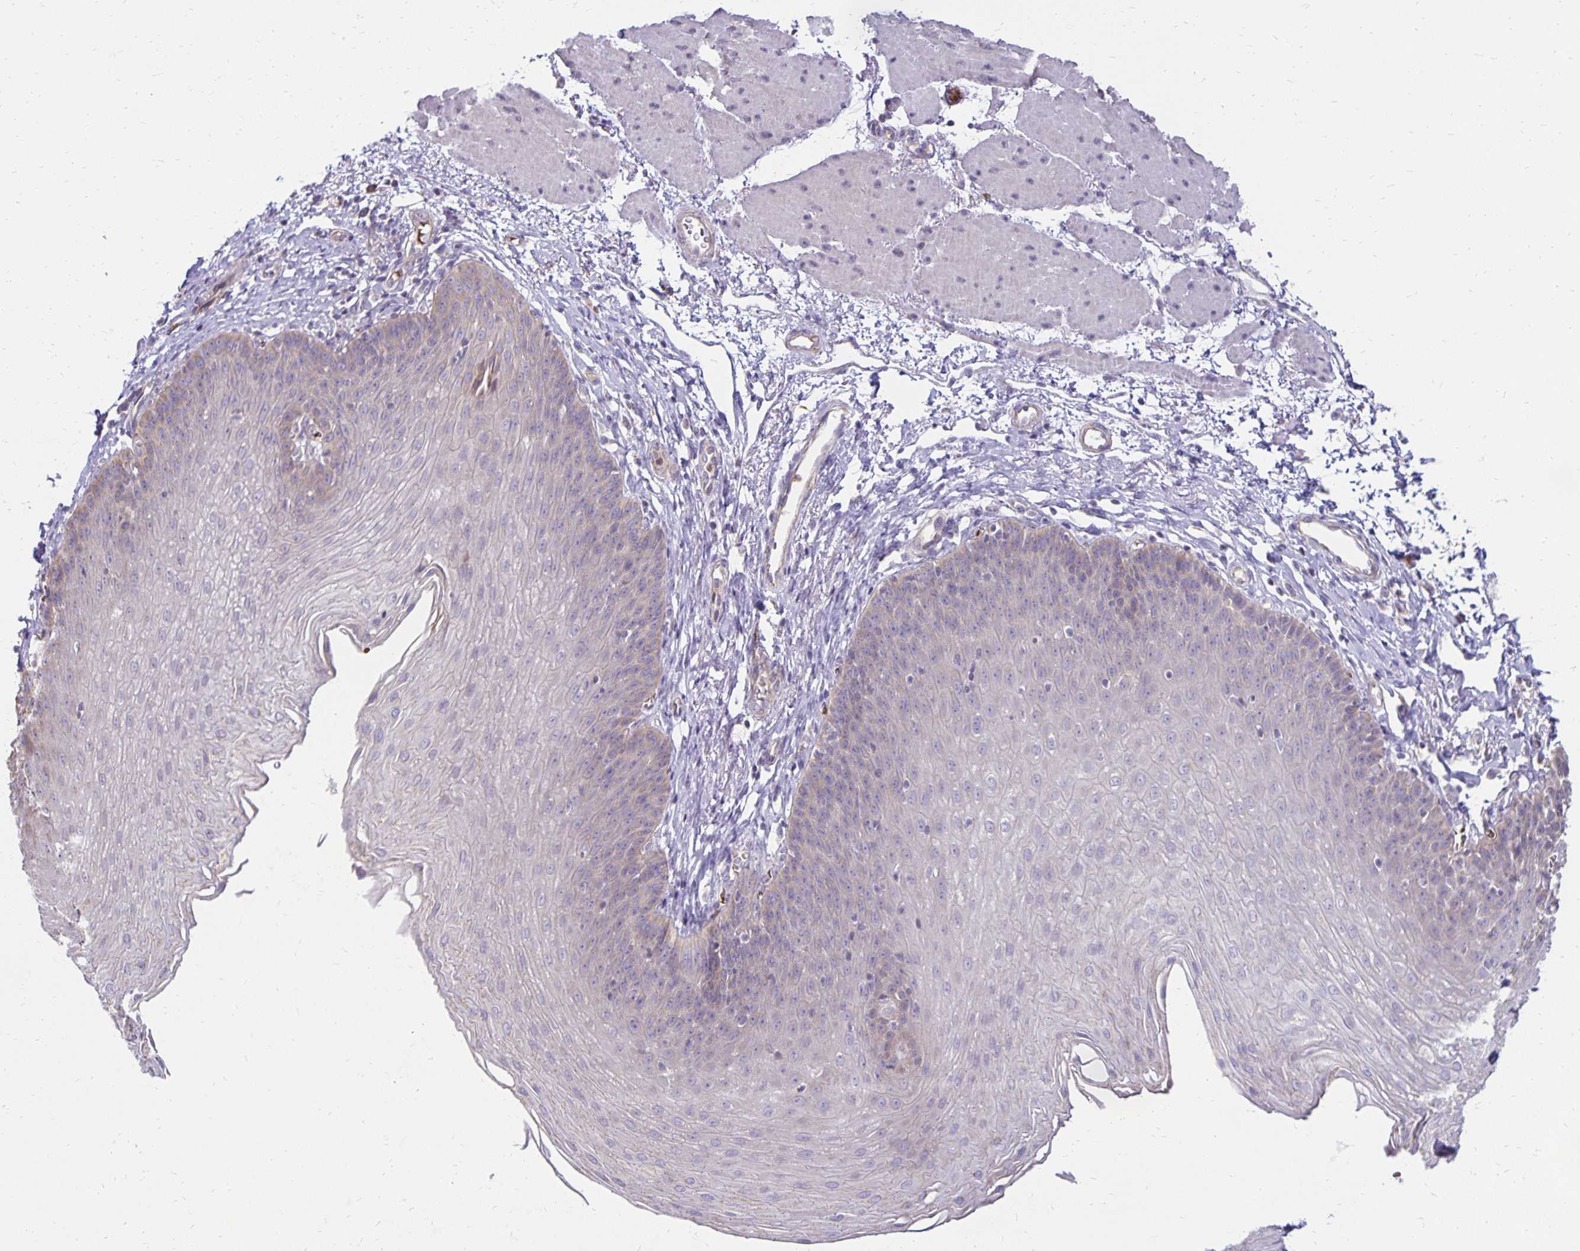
{"staining": {"intensity": "negative", "quantity": "none", "location": "none"}, "tissue": "esophagus", "cell_type": "Squamous epithelial cells", "image_type": "normal", "snomed": [{"axis": "morphology", "description": "Normal tissue, NOS"}, {"axis": "topography", "description": "Esophagus"}], "caption": "Immunohistochemical staining of unremarkable esophagus displays no significant staining in squamous epithelial cells.", "gene": "FN3K", "patient": {"sex": "female", "age": 81}}